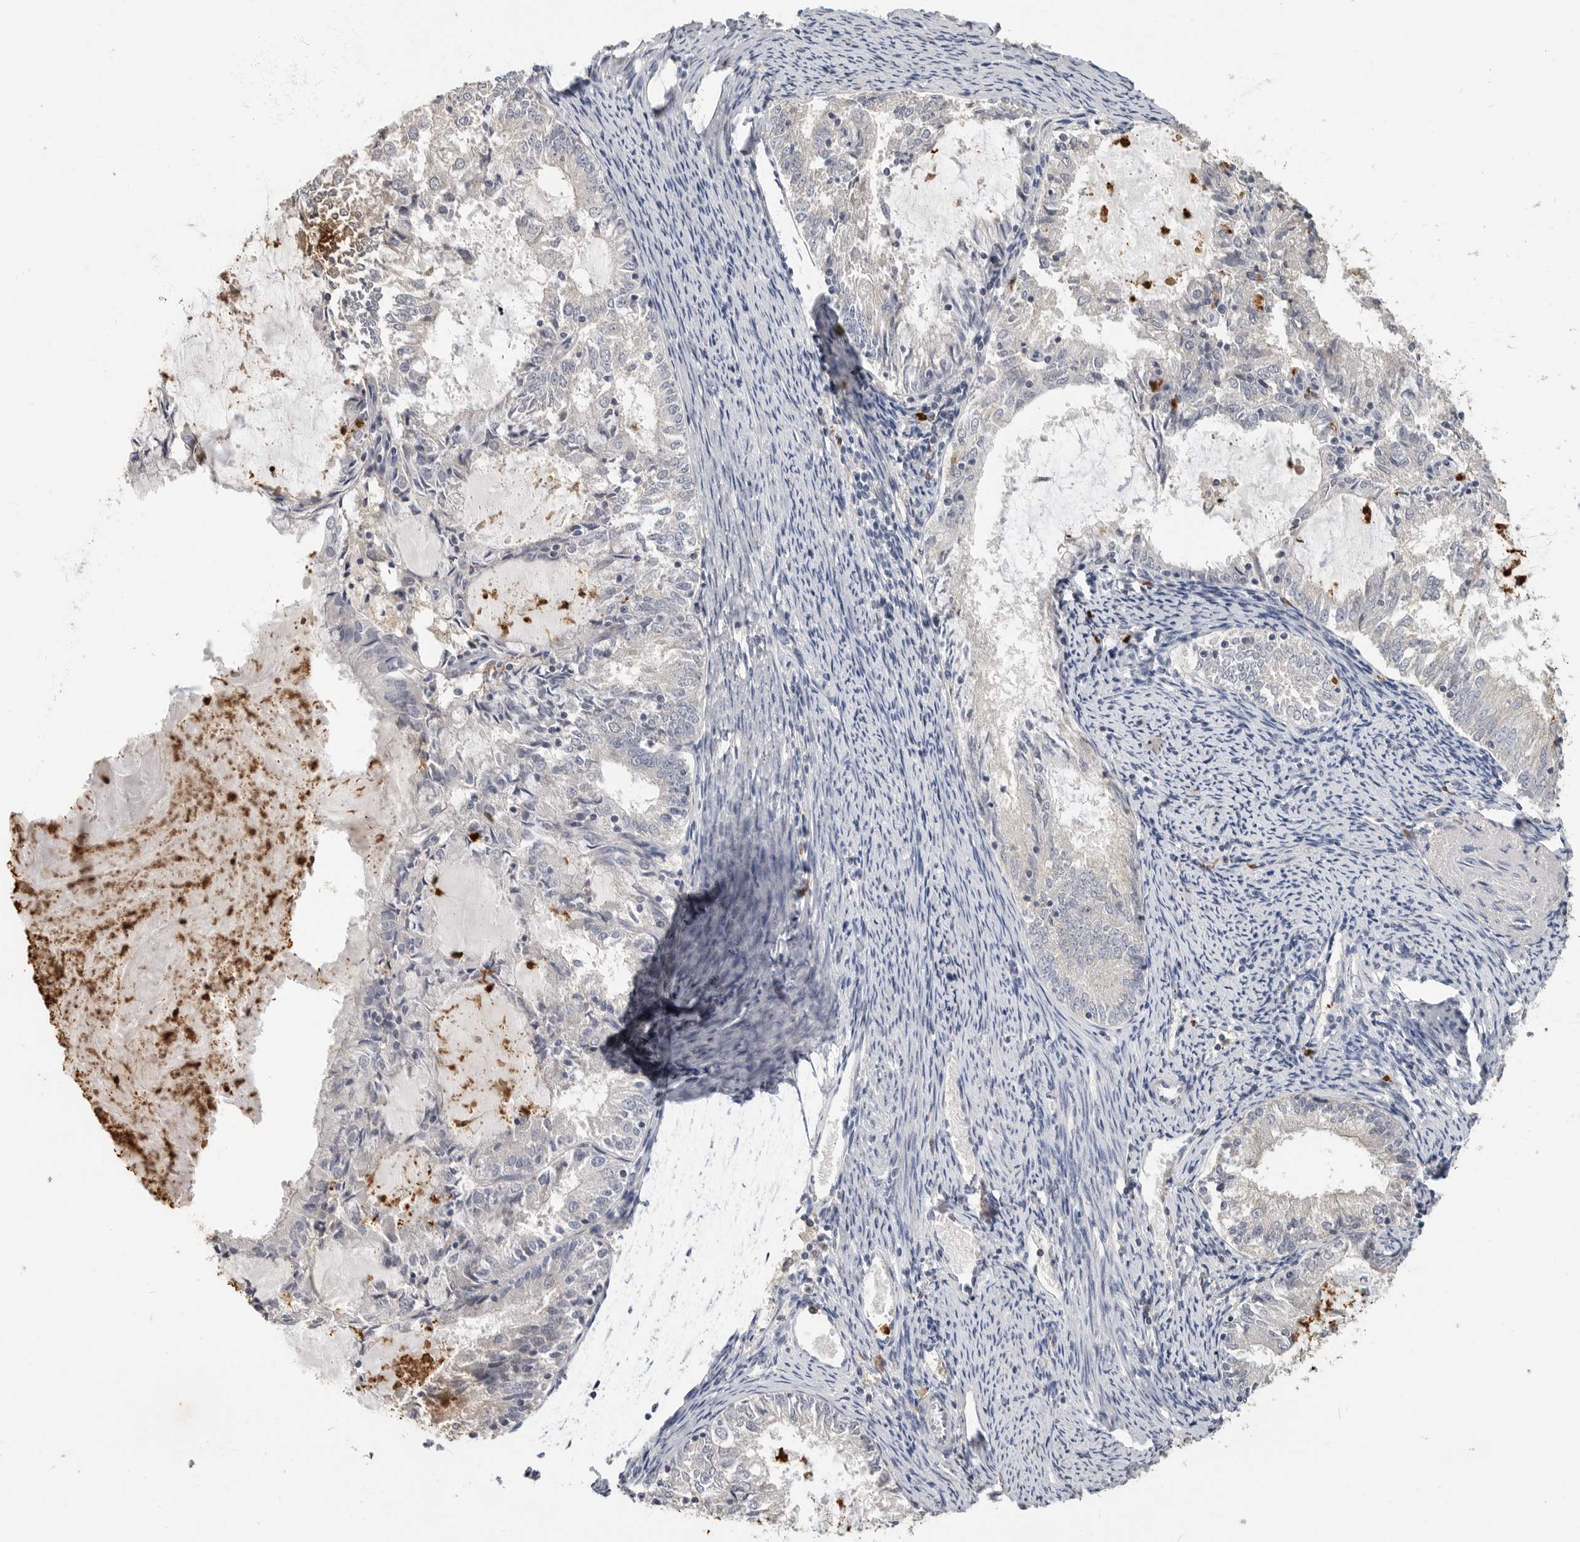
{"staining": {"intensity": "negative", "quantity": "none", "location": "none"}, "tissue": "endometrial cancer", "cell_type": "Tumor cells", "image_type": "cancer", "snomed": [{"axis": "morphology", "description": "Adenocarcinoma, NOS"}, {"axis": "topography", "description": "Endometrium"}], "caption": "Human endometrial adenocarcinoma stained for a protein using immunohistochemistry (IHC) shows no staining in tumor cells.", "gene": "LTBR", "patient": {"sex": "female", "age": 57}}